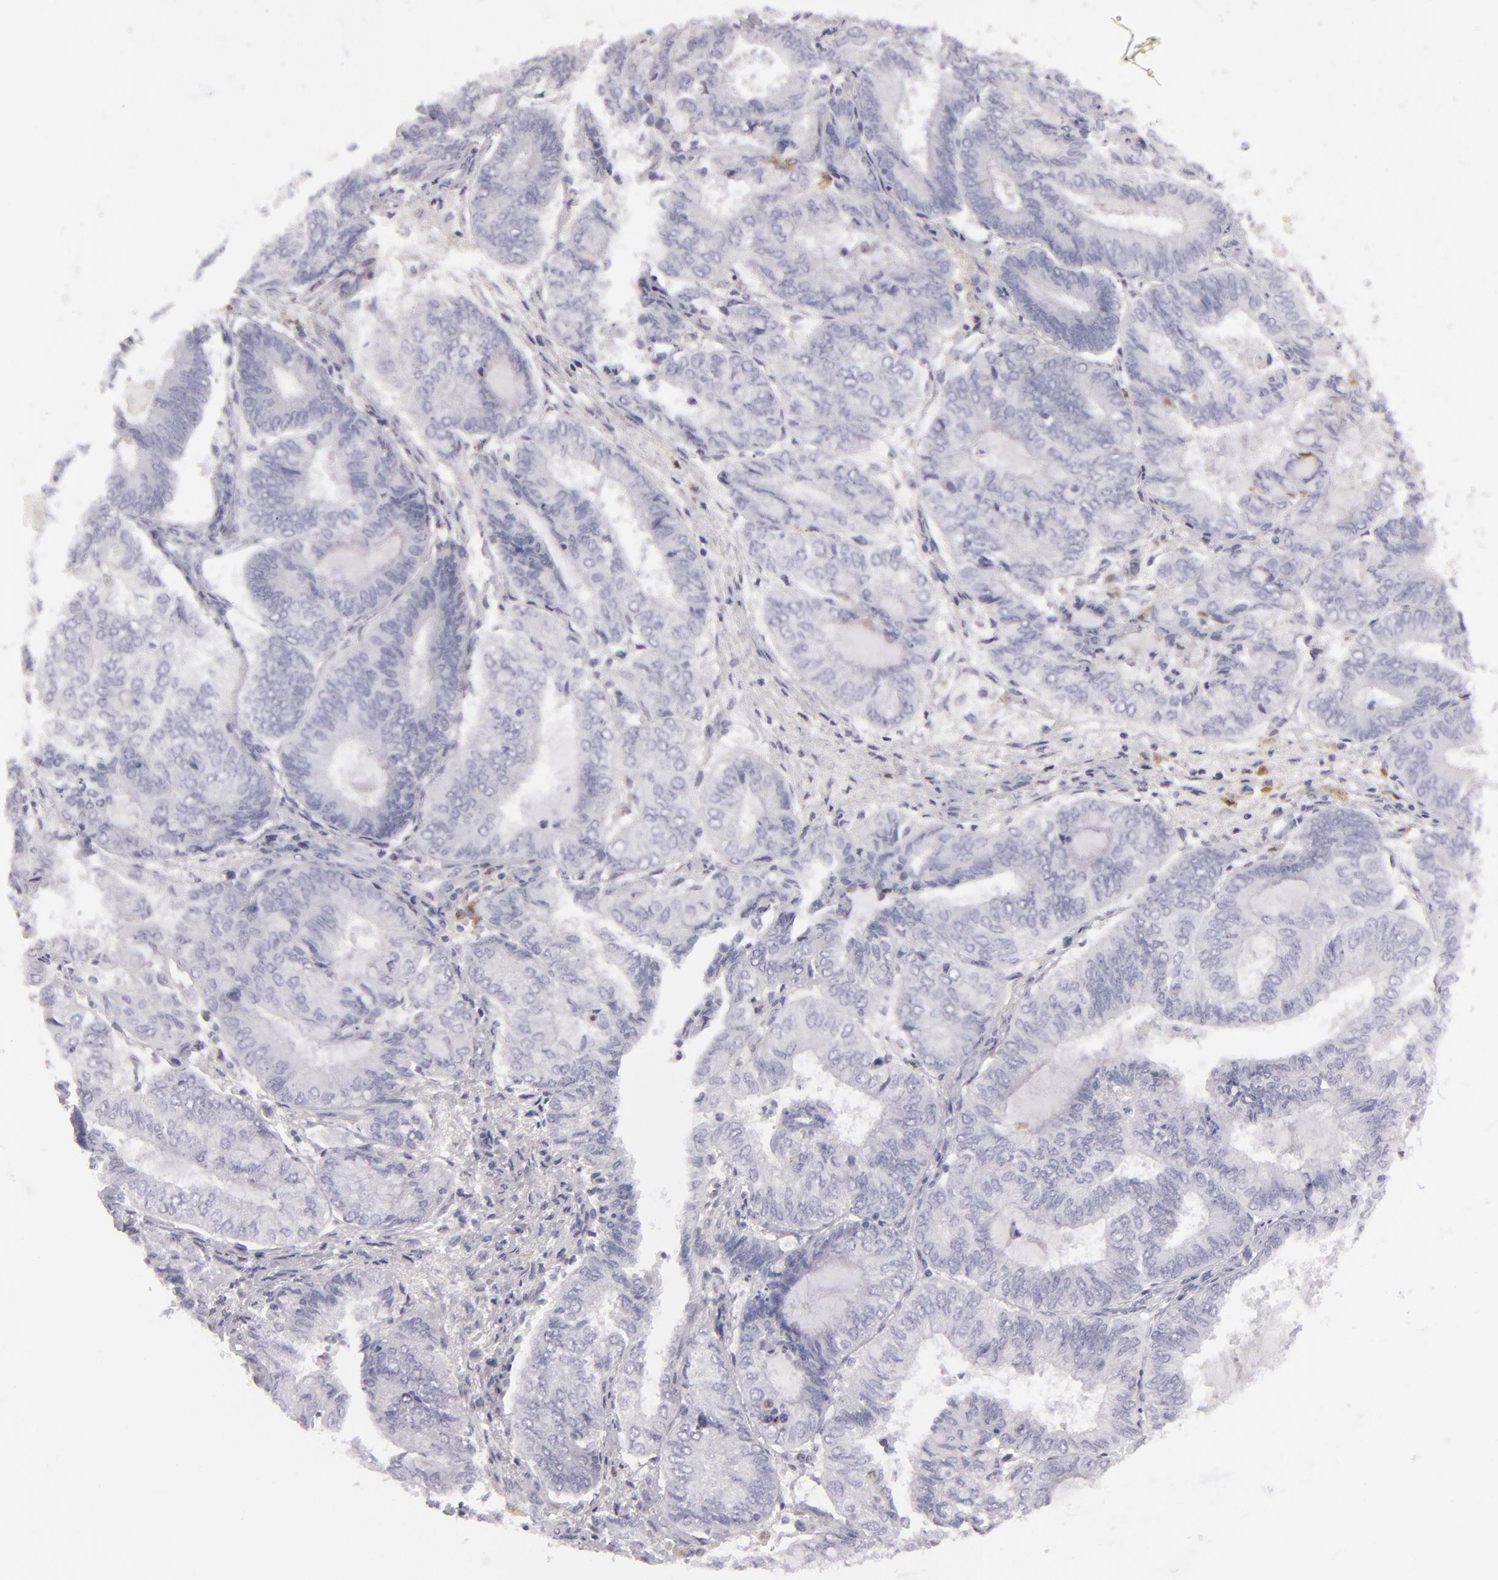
{"staining": {"intensity": "negative", "quantity": "none", "location": "none"}, "tissue": "endometrial cancer", "cell_type": "Tumor cells", "image_type": "cancer", "snomed": [{"axis": "morphology", "description": "Adenocarcinoma, NOS"}, {"axis": "topography", "description": "Endometrium"}], "caption": "DAB (3,3'-diaminobenzidine) immunohistochemical staining of endometrial cancer (adenocarcinoma) reveals no significant expression in tumor cells. (Immunohistochemistry, brightfield microscopy, high magnification).", "gene": "F13A1", "patient": {"sex": "female", "age": 59}}